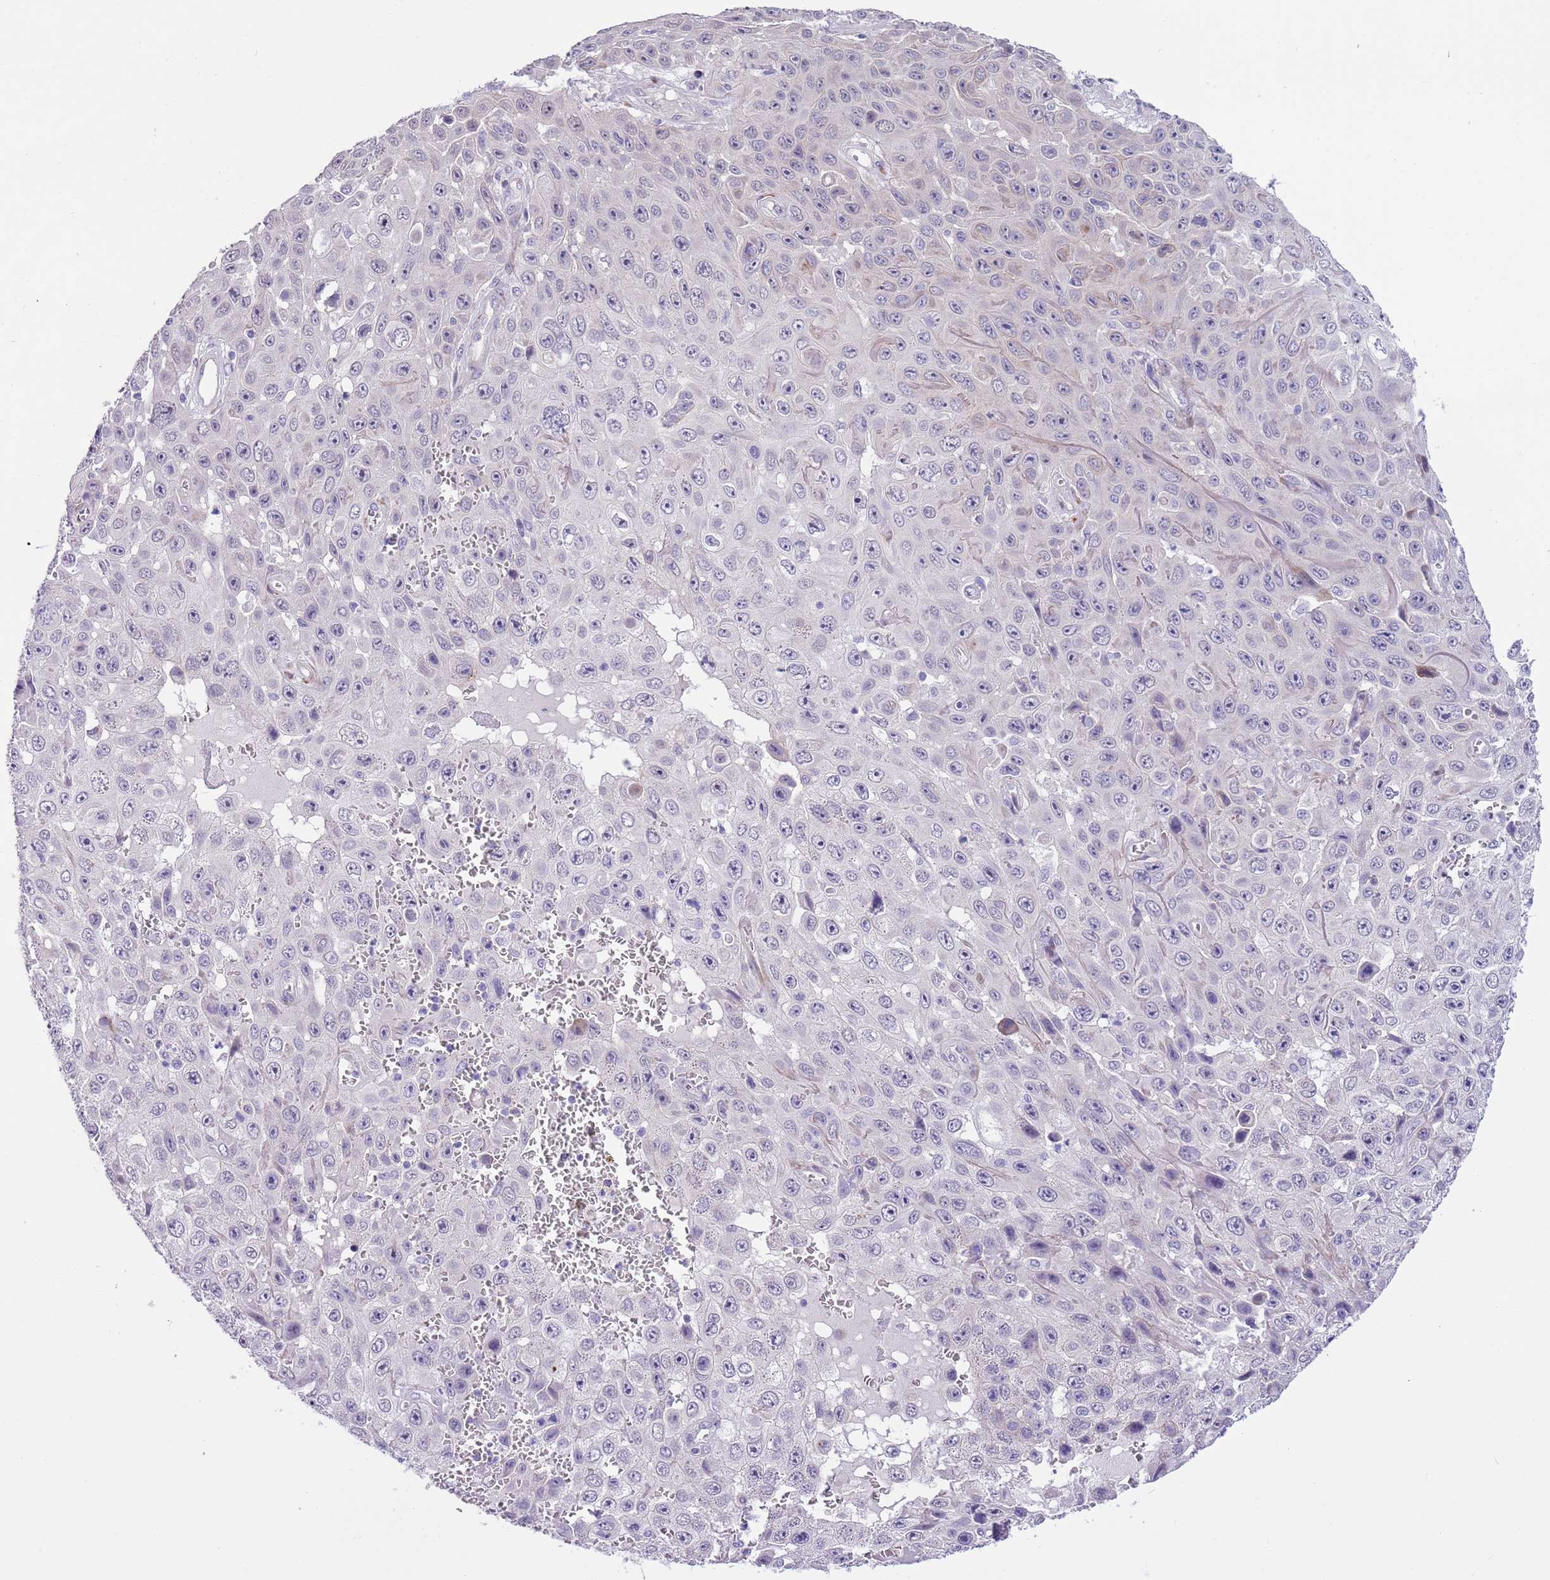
{"staining": {"intensity": "weak", "quantity": "<25%", "location": "cytoplasmic/membranous"}, "tissue": "skin cancer", "cell_type": "Tumor cells", "image_type": "cancer", "snomed": [{"axis": "morphology", "description": "Squamous cell carcinoma, NOS"}, {"axis": "topography", "description": "Skin"}], "caption": "Immunohistochemical staining of skin squamous cell carcinoma shows no significant staining in tumor cells. The staining was performed using DAB (3,3'-diaminobenzidine) to visualize the protein expression in brown, while the nuclei were stained in blue with hematoxylin (Magnification: 20x).", "gene": "MRPL32", "patient": {"sex": "male", "age": 82}}